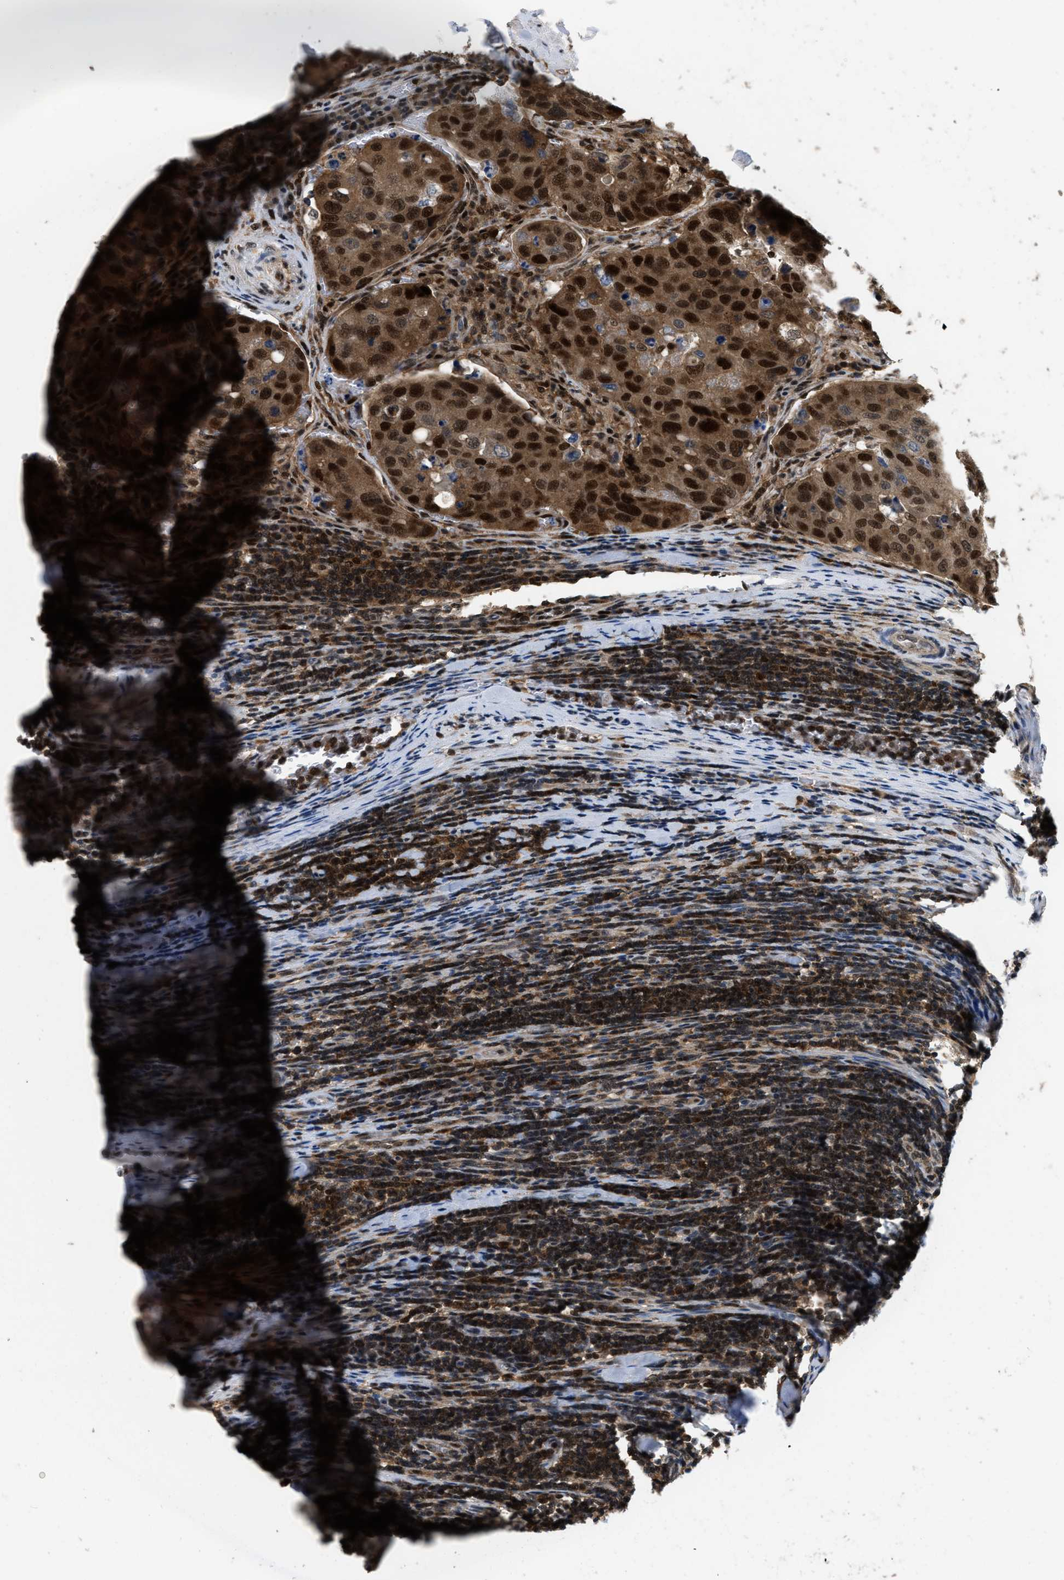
{"staining": {"intensity": "strong", "quantity": ">75%", "location": "cytoplasmic/membranous,nuclear"}, "tissue": "urothelial cancer", "cell_type": "Tumor cells", "image_type": "cancer", "snomed": [{"axis": "morphology", "description": "Urothelial carcinoma, High grade"}, {"axis": "topography", "description": "Lymph node"}, {"axis": "topography", "description": "Urinary bladder"}], "caption": "Protein expression analysis of urothelial cancer shows strong cytoplasmic/membranous and nuclear positivity in approximately >75% of tumor cells. The staining was performed using DAB (3,3'-diaminobenzidine) to visualize the protein expression in brown, while the nuclei were stained in blue with hematoxylin (Magnification: 20x).", "gene": "ATF7IP", "patient": {"sex": "male", "age": 51}}